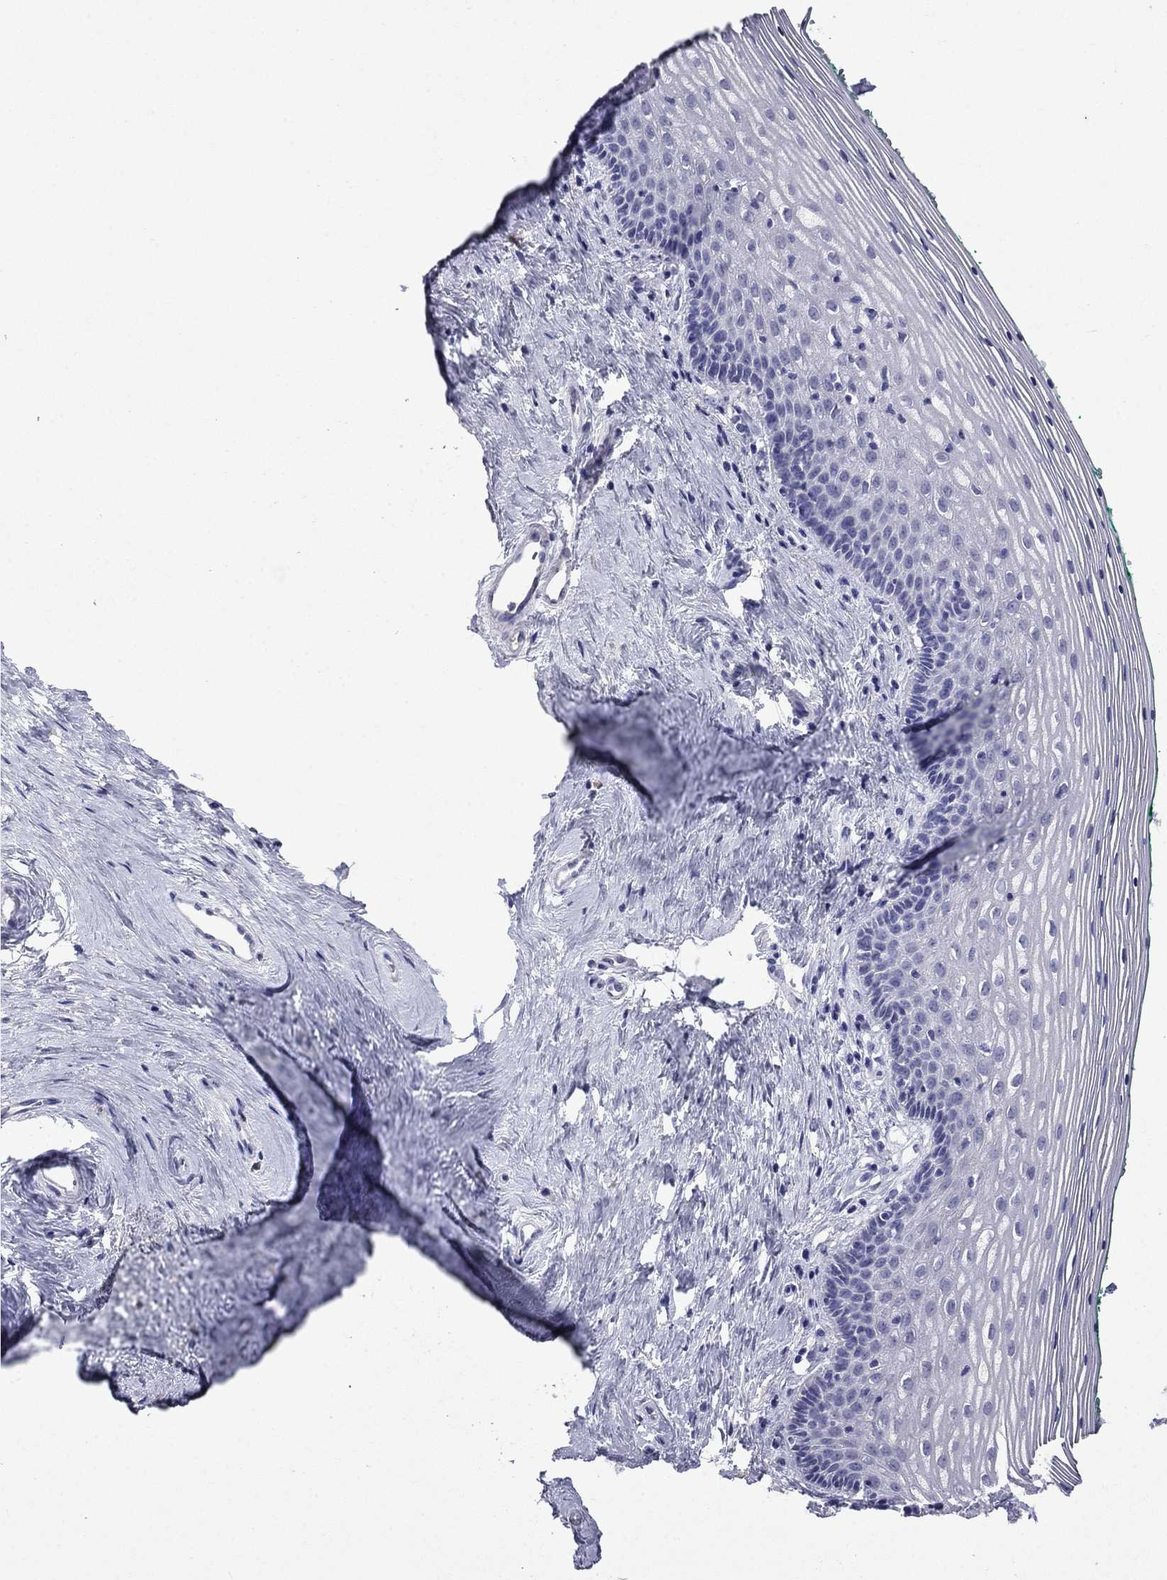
{"staining": {"intensity": "negative", "quantity": "none", "location": "none"}, "tissue": "vagina", "cell_type": "Squamous epithelial cells", "image_type": "normal", "snomed": [{"axis": "morphology", "description": "Normal tissue, NOS"}, {"axis": "topography", "description": "Vagina"}], "caption": "Photomicrograph shows no protein expression in squamous epithelial cells of unremarkable vagina.", "gene": "CFAP119", "patient": {"sex": "female", "age": 45}}